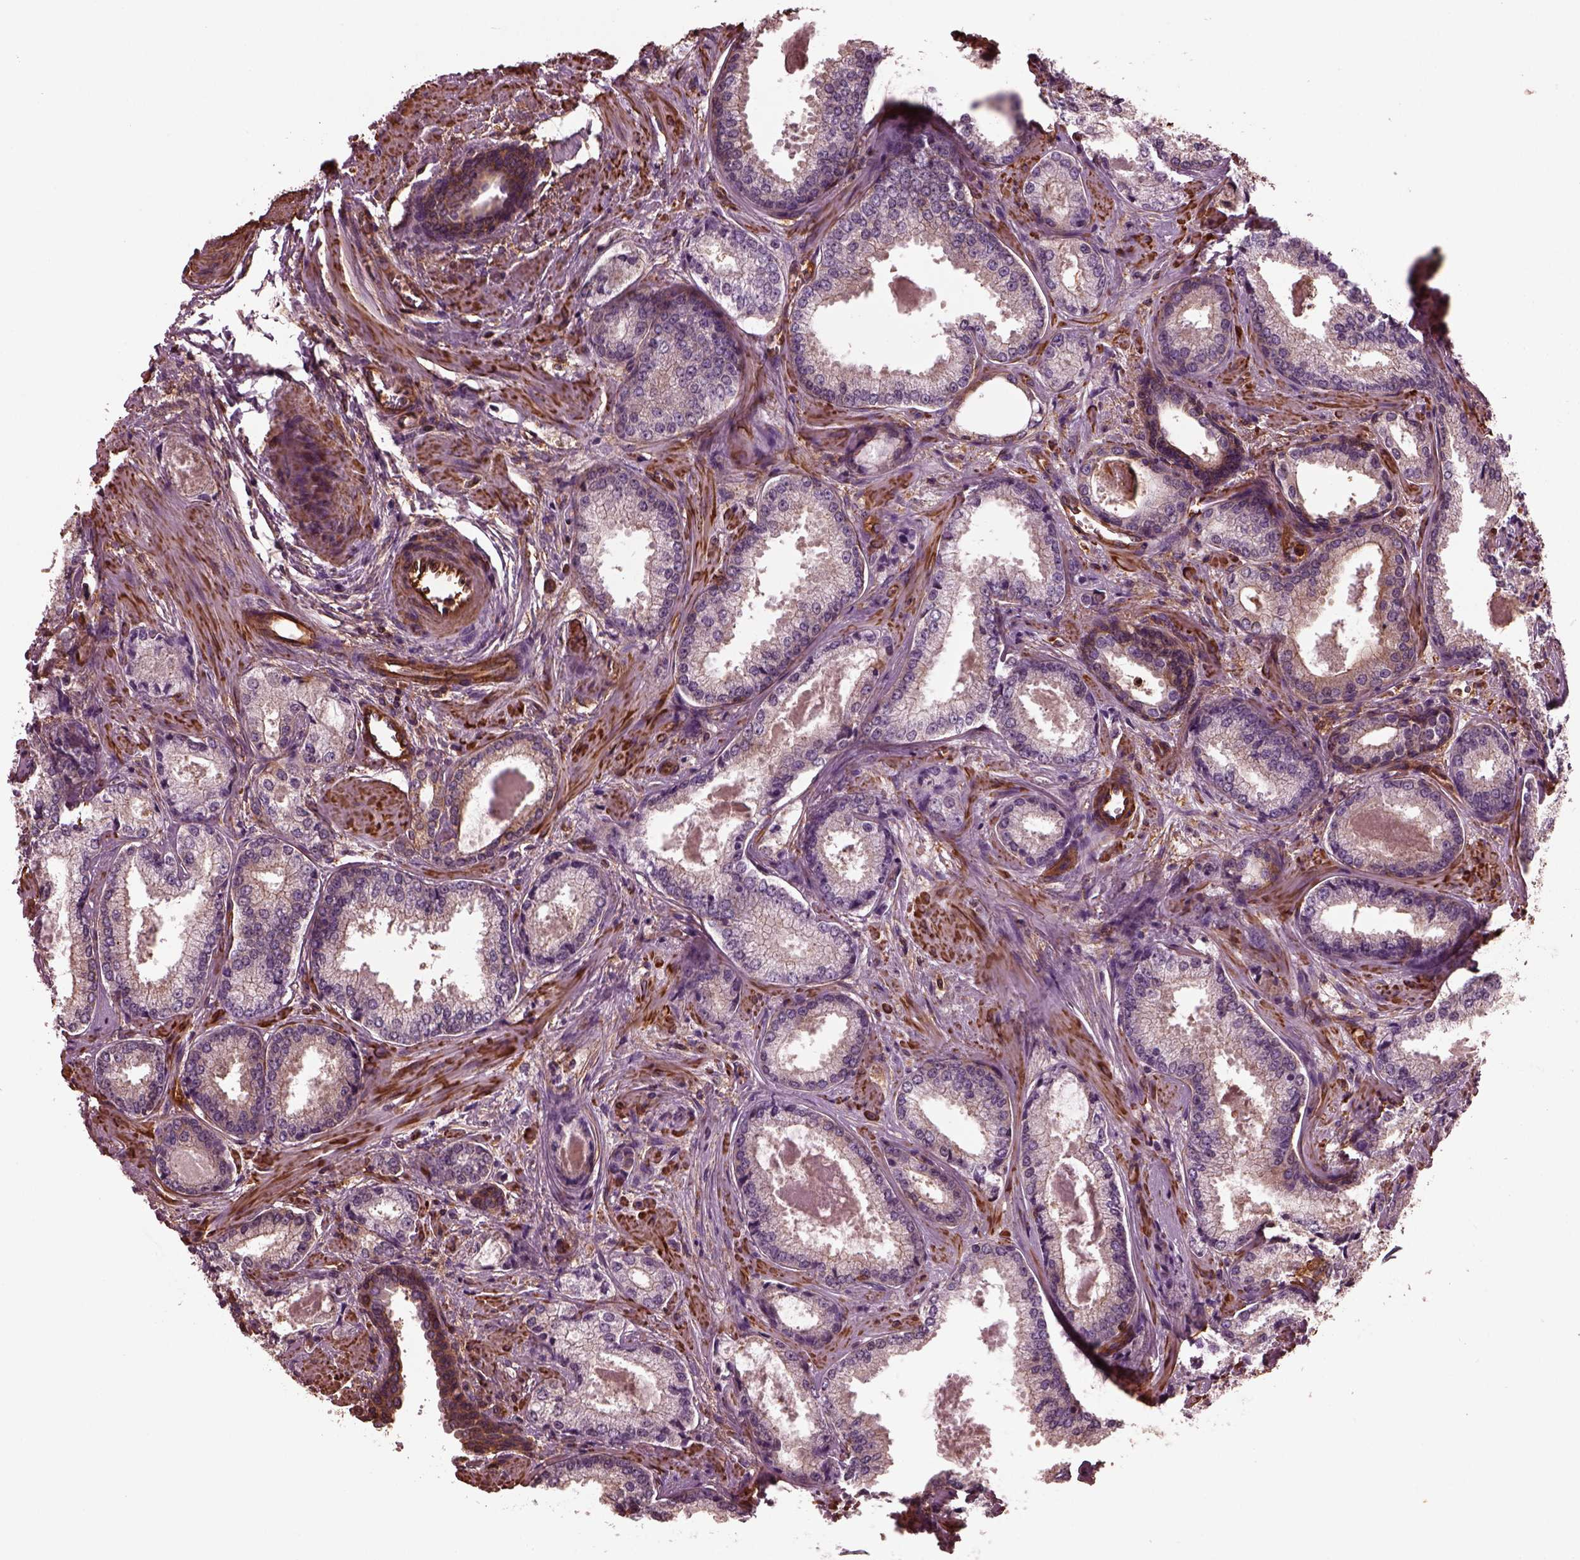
{"staining": {"intensity": "weak", "quantity": "<25%", "location": "cytoplasmic/membranous"}, "tissue": "prostate cancer", "cell_type": "Tumor cells", "image_type": "cancer", "snomed": [{"axis": "morphology", "description": "Adenocarcinoma, Low grade"}, {"axis": "topography", "description": "Prostate"}], "caption": "Immunohistochemistry image of neoplastic tissue: human prostate cancer stained with DAB shows no significant protein positivity in tumor cells.", "gene": "MYL6", "patient": {"sex": "male", "age": 56}}